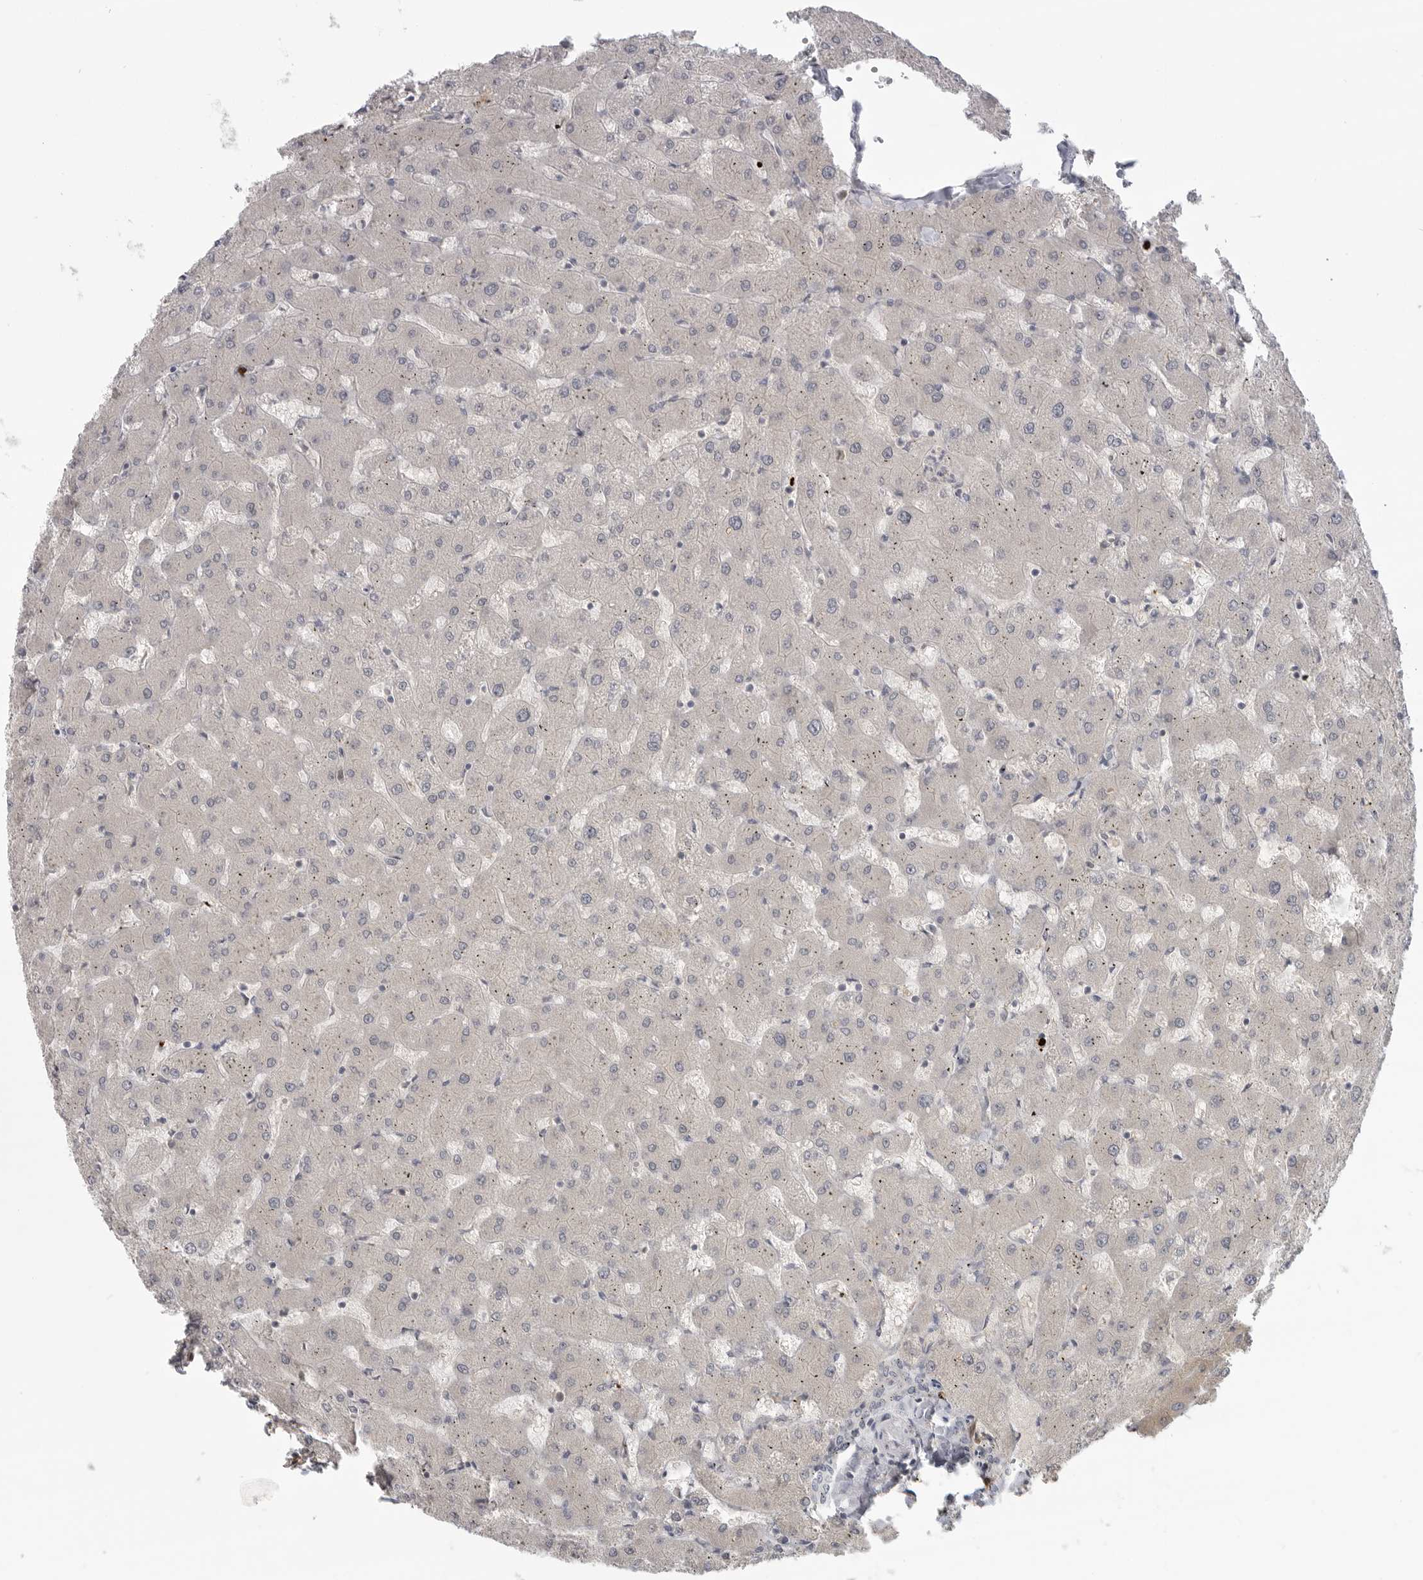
{"staining": {"intensity": "negative", "quantity": "none", "location": "none"}, "tissue": "liver", "cell_type": "Cholangiocytes", "image_type": "normal", "snomed": [{"axis": "morphology", "description": "Normal tissue, NOS"}, {"axis": "topography", "description": "Liver"}], "caption": "The histopathology image exhibits no significant staining in cholangiocytes of liver. The staining was performed using DAB to visualize the protein expression in brown, while the nuclei were stained in blue with hematoxylin (Magnification: 20x).", "gene": "CEP295NL", "patient": {"sex": "female", "age": 63}}